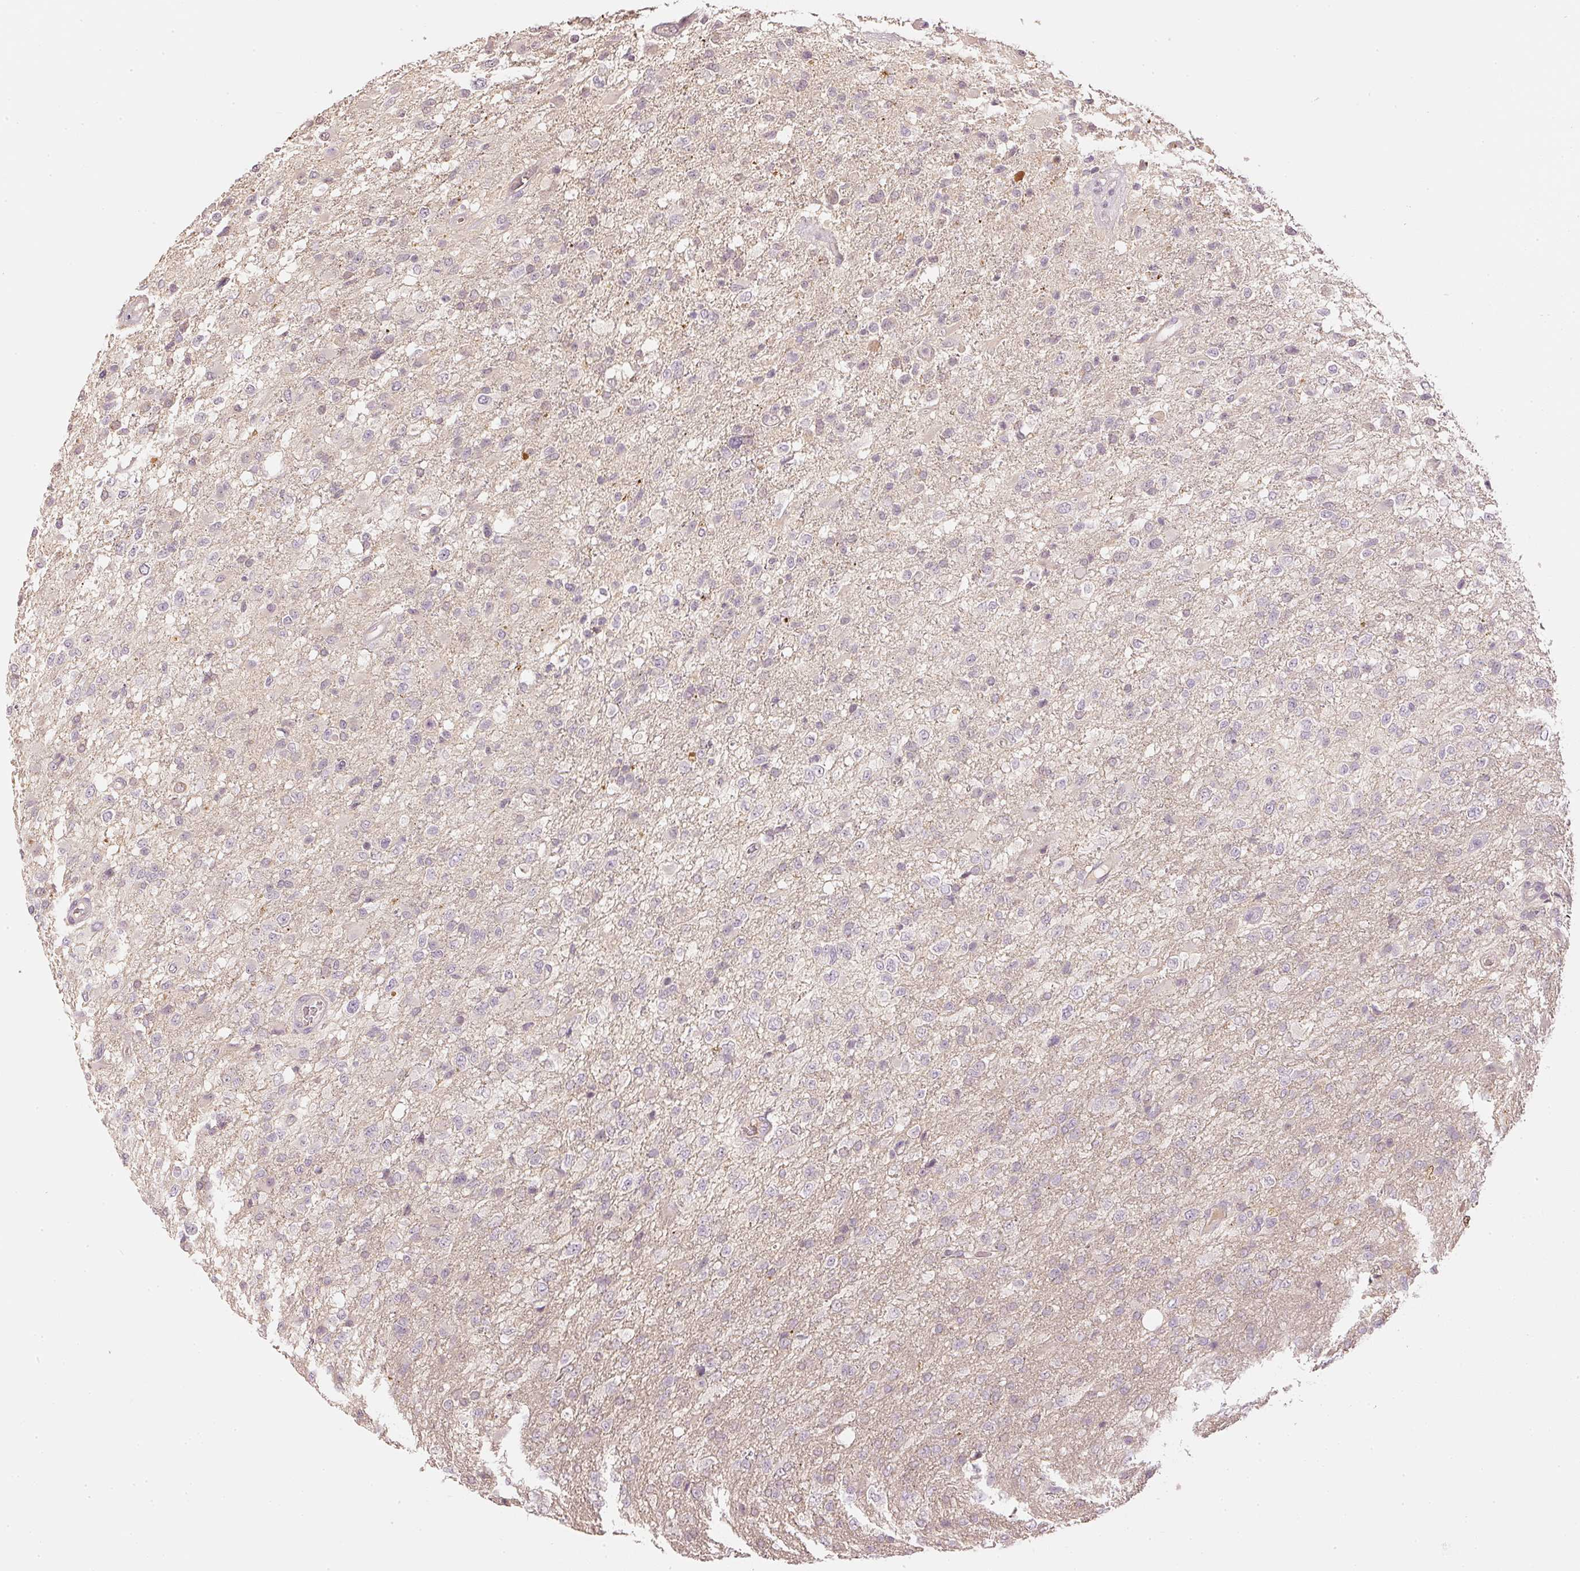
{"staining": {"intensity": "negative", "quantity": "none", "location": "none"}, "tissue": "glioma", "cell_type": "Tumor cells", "image_type": "cancer", "snomed": [{"axis": "morphology", "description": "Glioma, malignant, High grade"}, {"axis": "topography", "description": "Brain"}], "caption": "Immunohistochemical staining of human malignant high-grade glioma displays no significant expression in tumor cells.", "gene": "GZMA", "patient": {"sex": "female", "age": 74}}